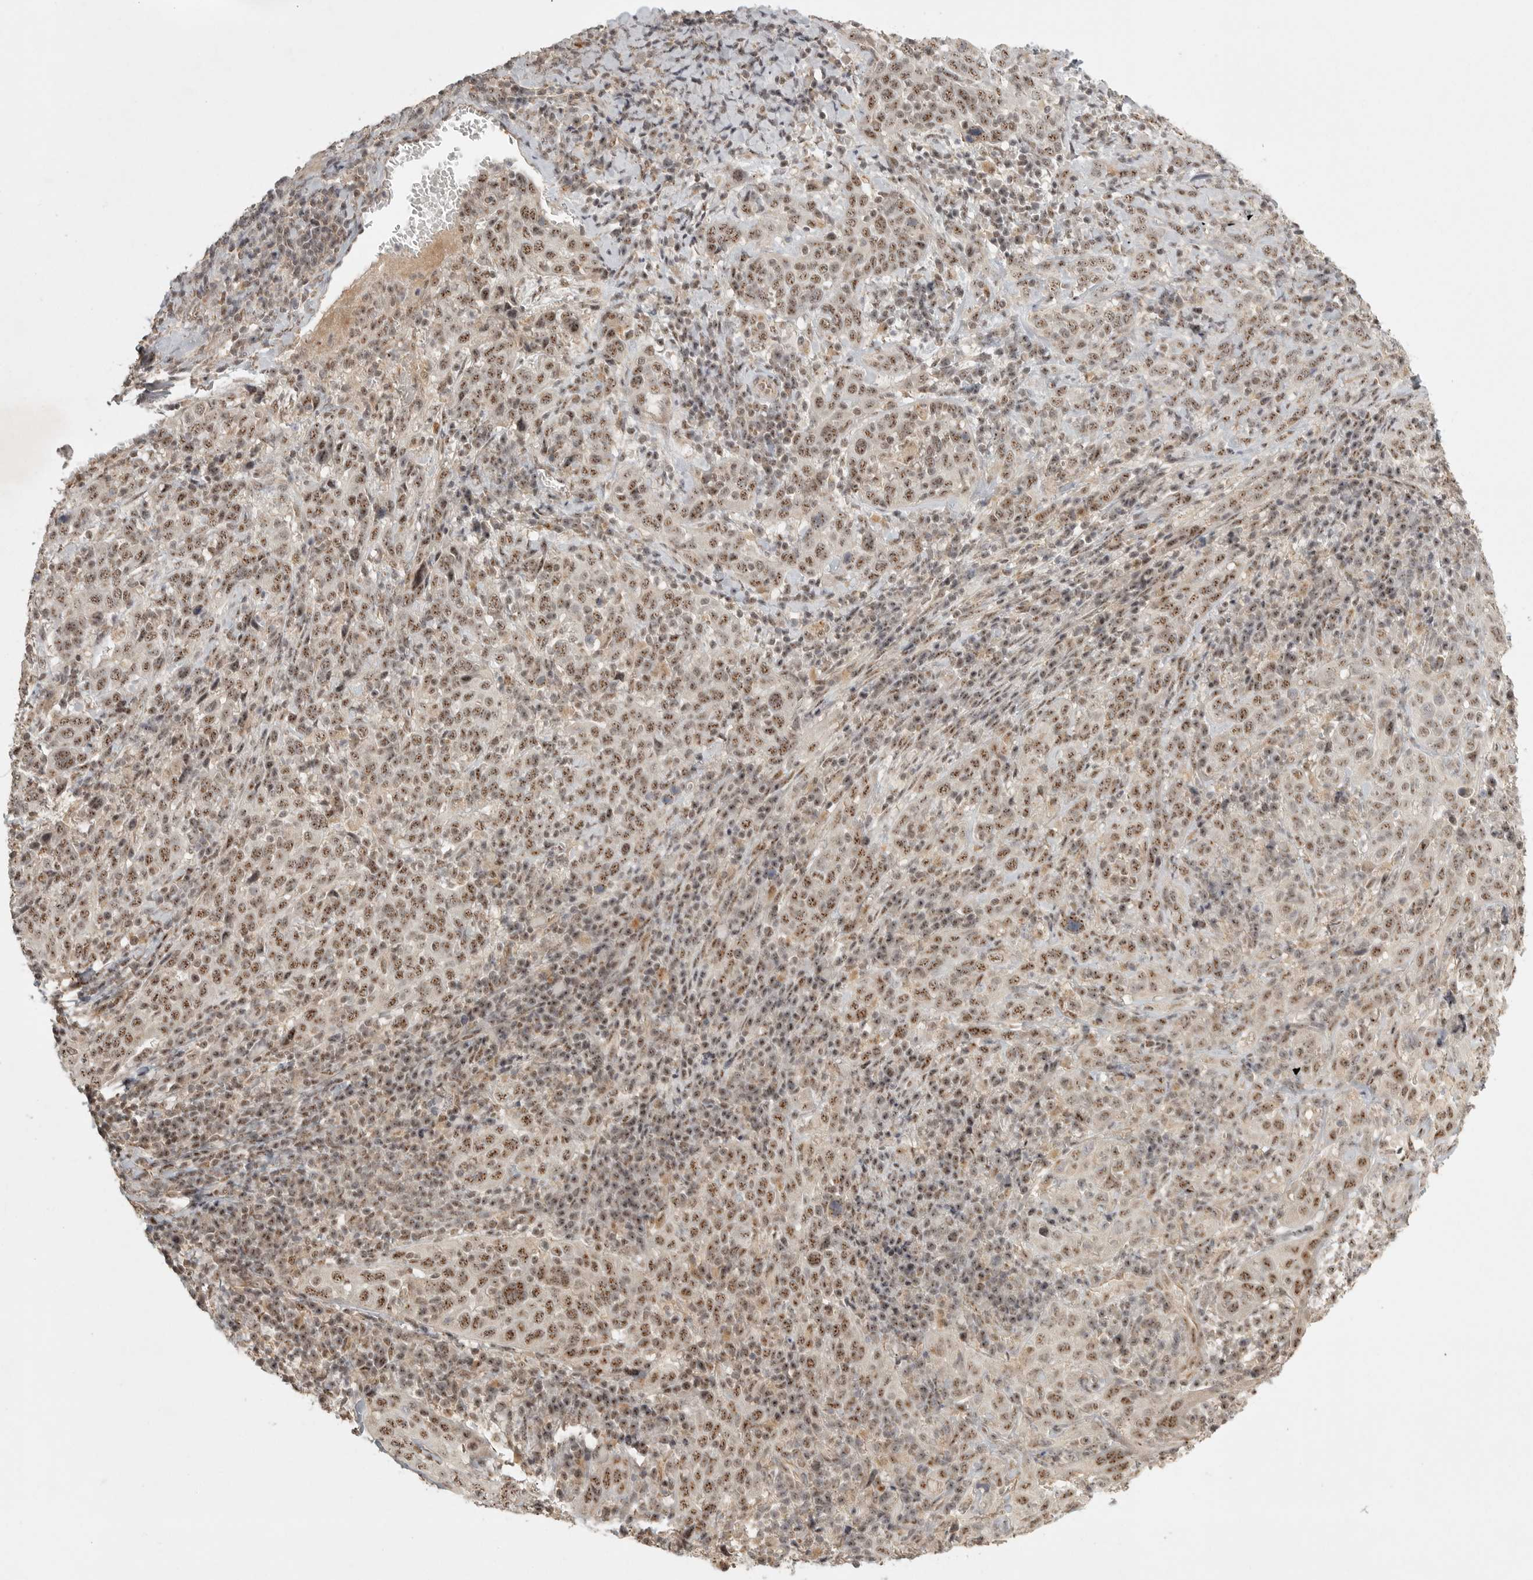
{"staining": {"intensity": "moderate", "quantity": ">75%", "location": "nuclear"}, "tissue": "cervical cancer", "cell_type": "Tumor cells", "image_type": "cancer", "snomed": [{"axis": "morphology", "description": "Squamous cell carcinoma, NOS"}, {"axis": "topography", "description": "Cervix"}], "caption": "Human cervical cancer (squamous cell carcinoma) stained with a brown dye shows moderate nuclear positive expression in about >75% of tumor cells.", "gene": "POMP", "patient": {"sex": "female", "age": 46}}